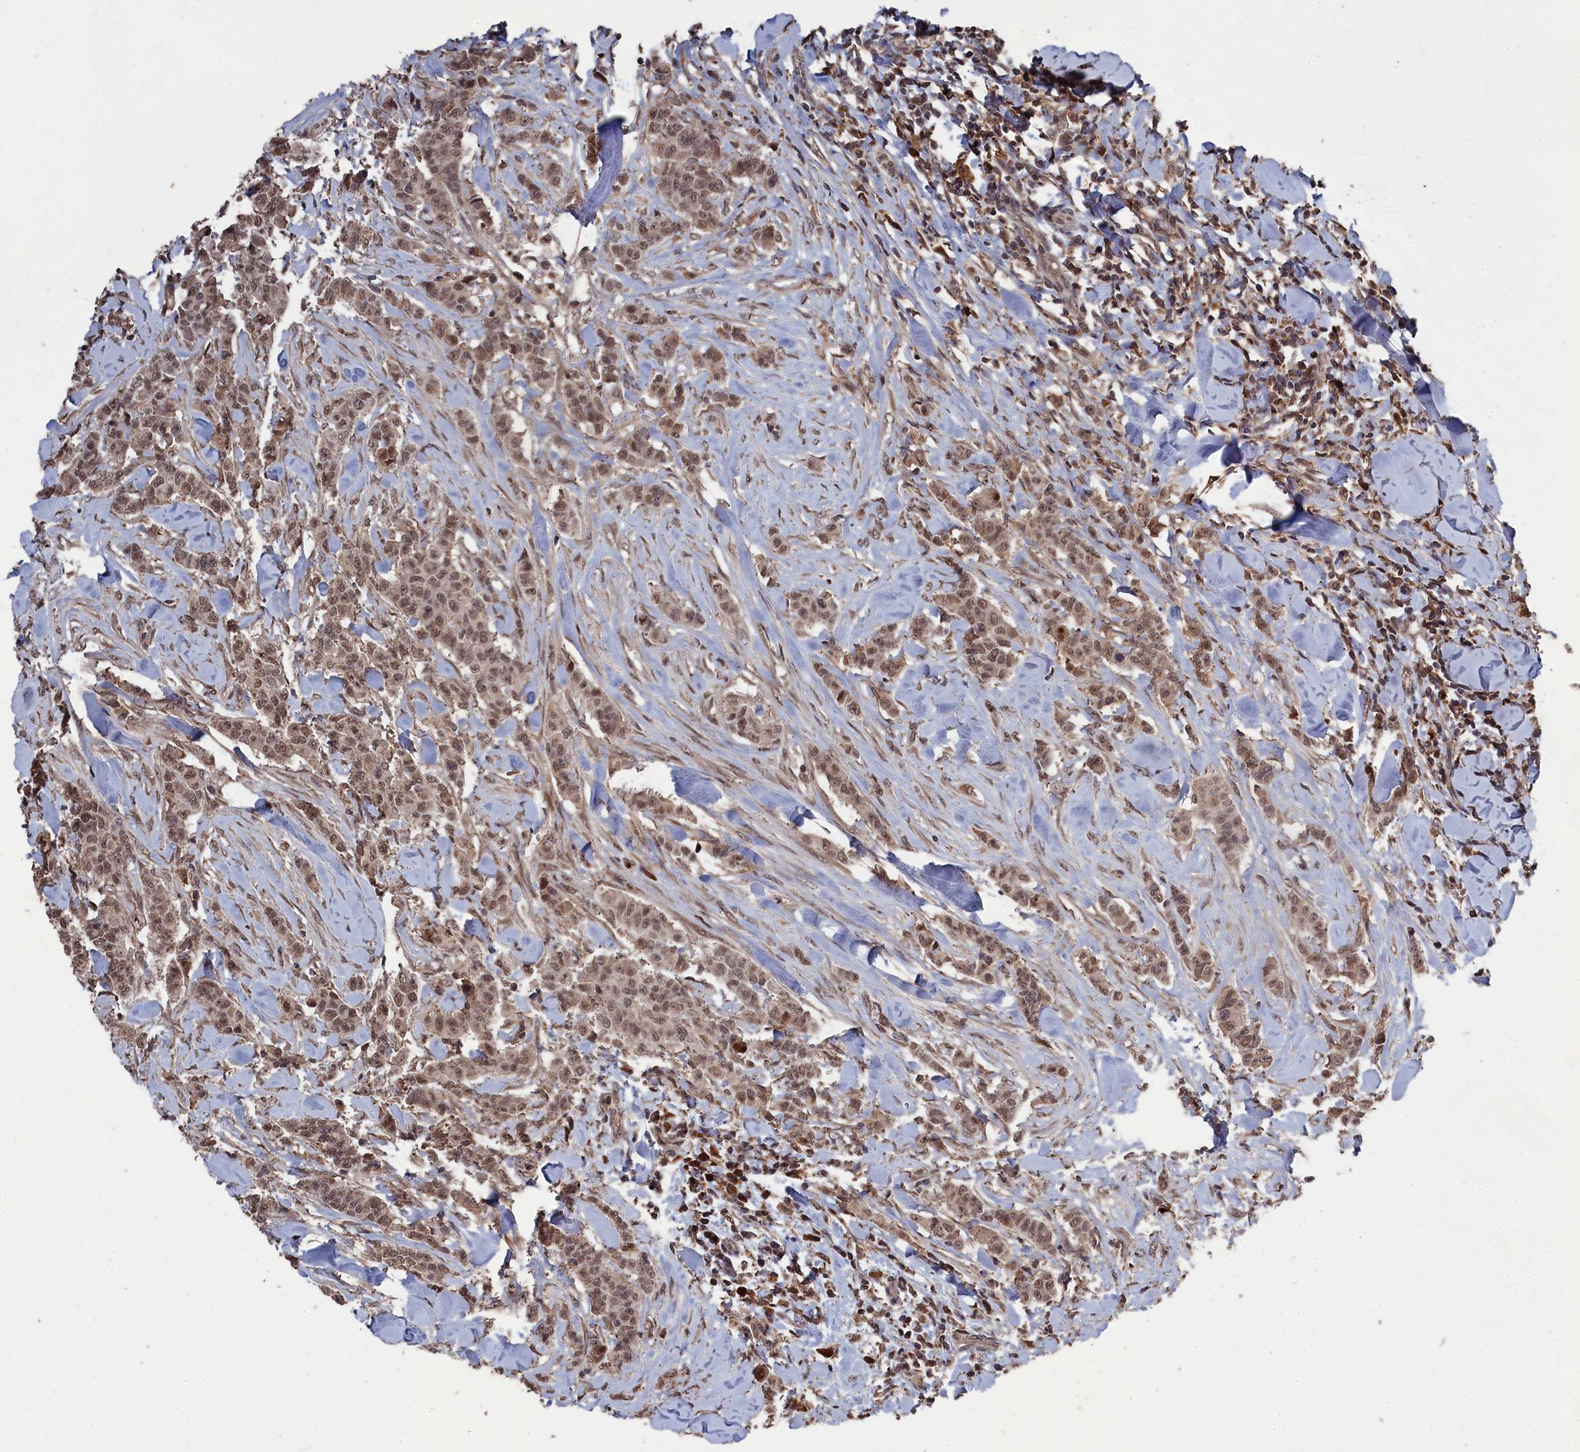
{"staining": {"intensity": "moderate", "quantity": ">75%", "location": "cytoplasmic/membranous,nuclear"}, "tissue": "breast cancer", "cell_type": "Tumor cells", "image_type": "cancer", "snomed": [{"axis": "morphology", "description": "Duct carcinoma"}, {"axis": "topography", "description": "Breast"}], "caption": "This is a micrograph of IHC staining of breast cancer (infiltrating ductal carcinoma), which shows moderate staining in the cytoplasmic/membranous and nuclear of tumor cells.", "gene": "CEACAM21", "patient": {"sex": "female", "age": 40}}